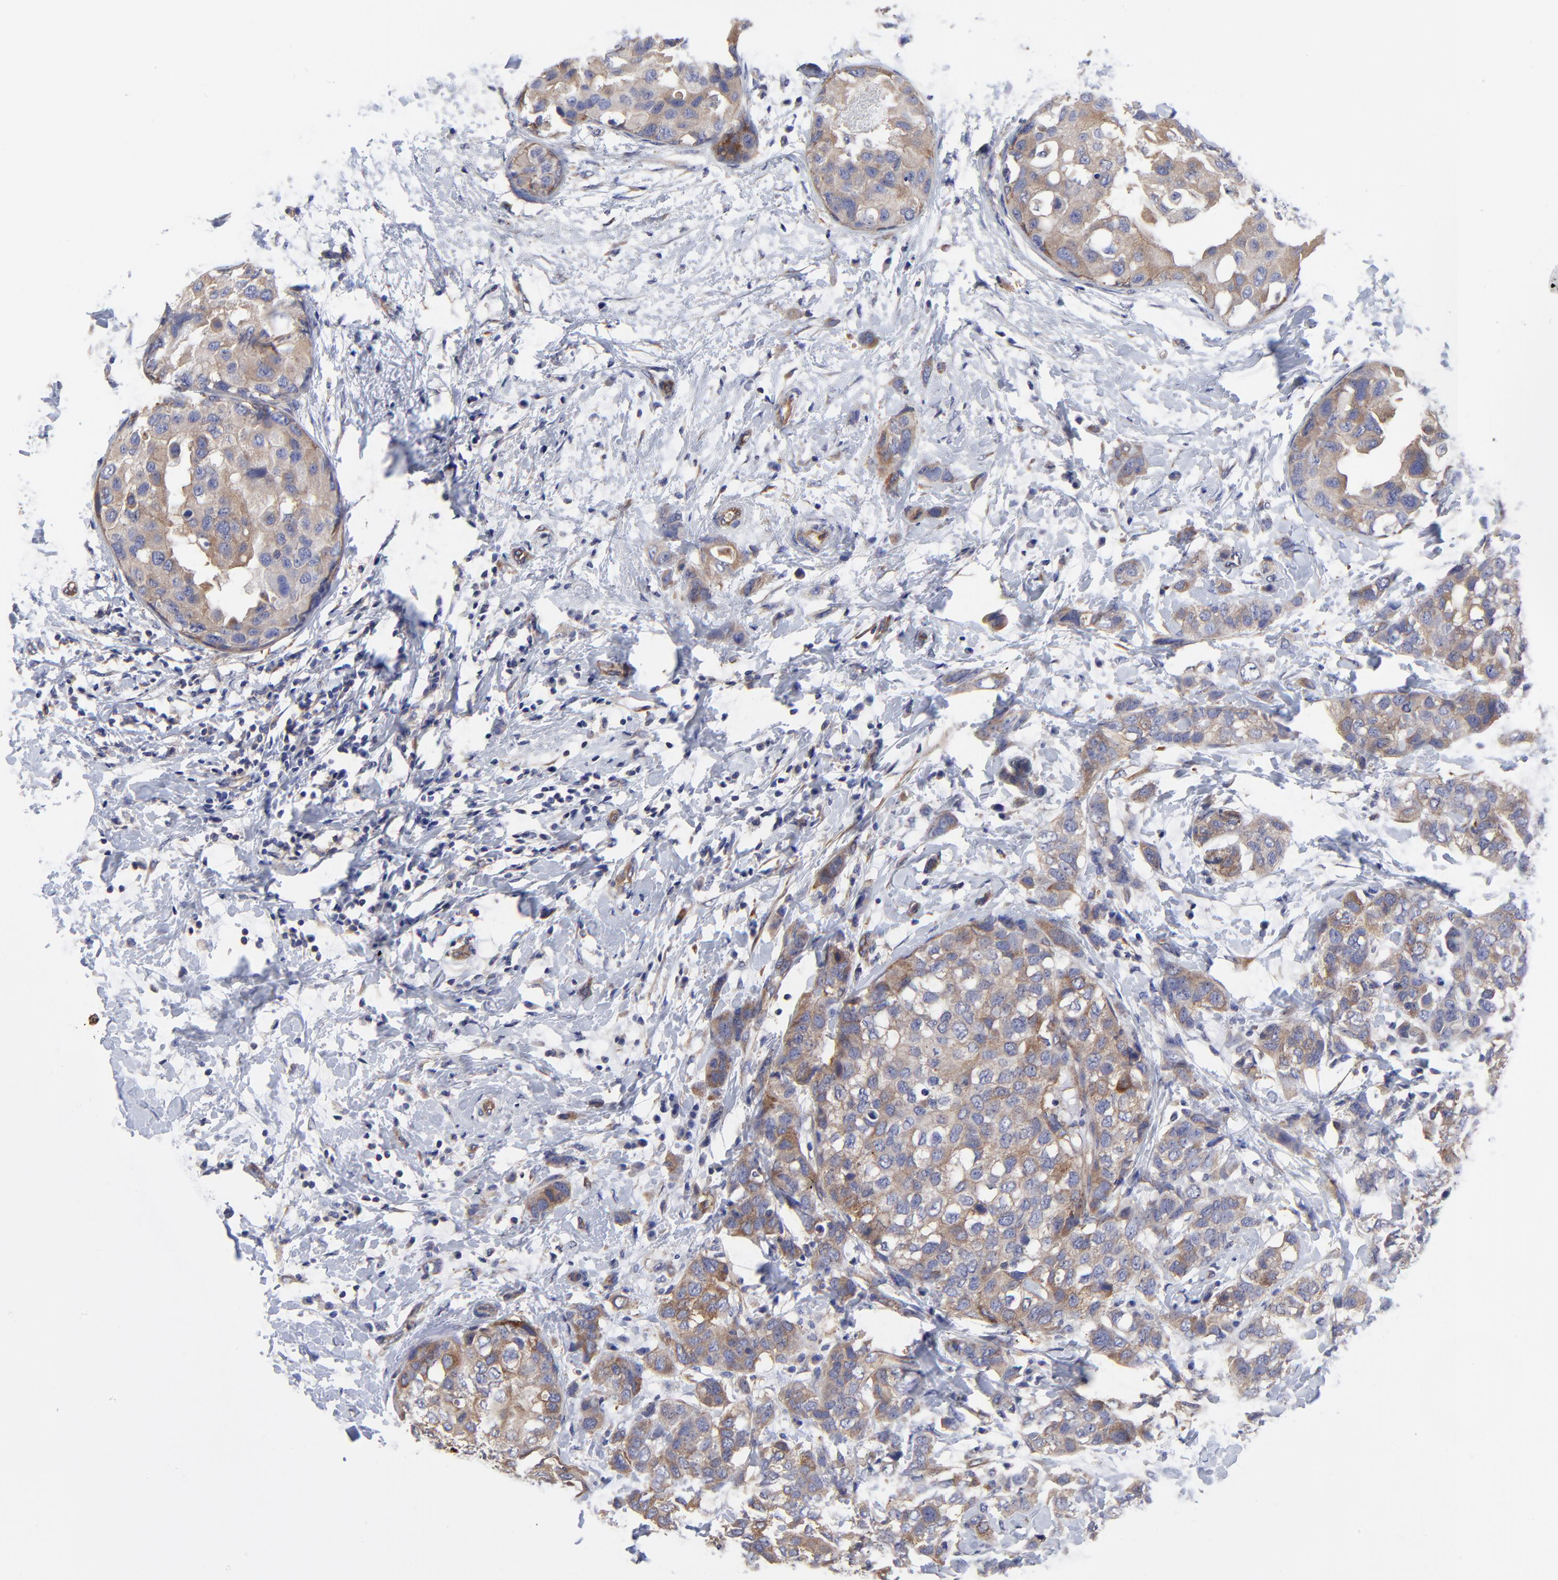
{"staining": {"intensity": "weak", "quantity": ">75%", "location": "cytoplasmic/membranous"}, "tissue": "breast cancer", "cell_type": "Tumor cells", "image_type": "cancer", "snomed": [{"axis": "morphology", "description": "Normal tissue, NOS"}, {"axis": "morphology", "description": "Duct carcinoma"}, {"axis": "topography", "description": "Breast"}], "caption": "A brown stain shows weak cytoplasmic/membranous positivity of a protein in breast cancer tumor cells. (IHC, brightfield microscopy, high magnification).", "gene": "SULF2", "patient": {"sex": "female", "age": 50}}